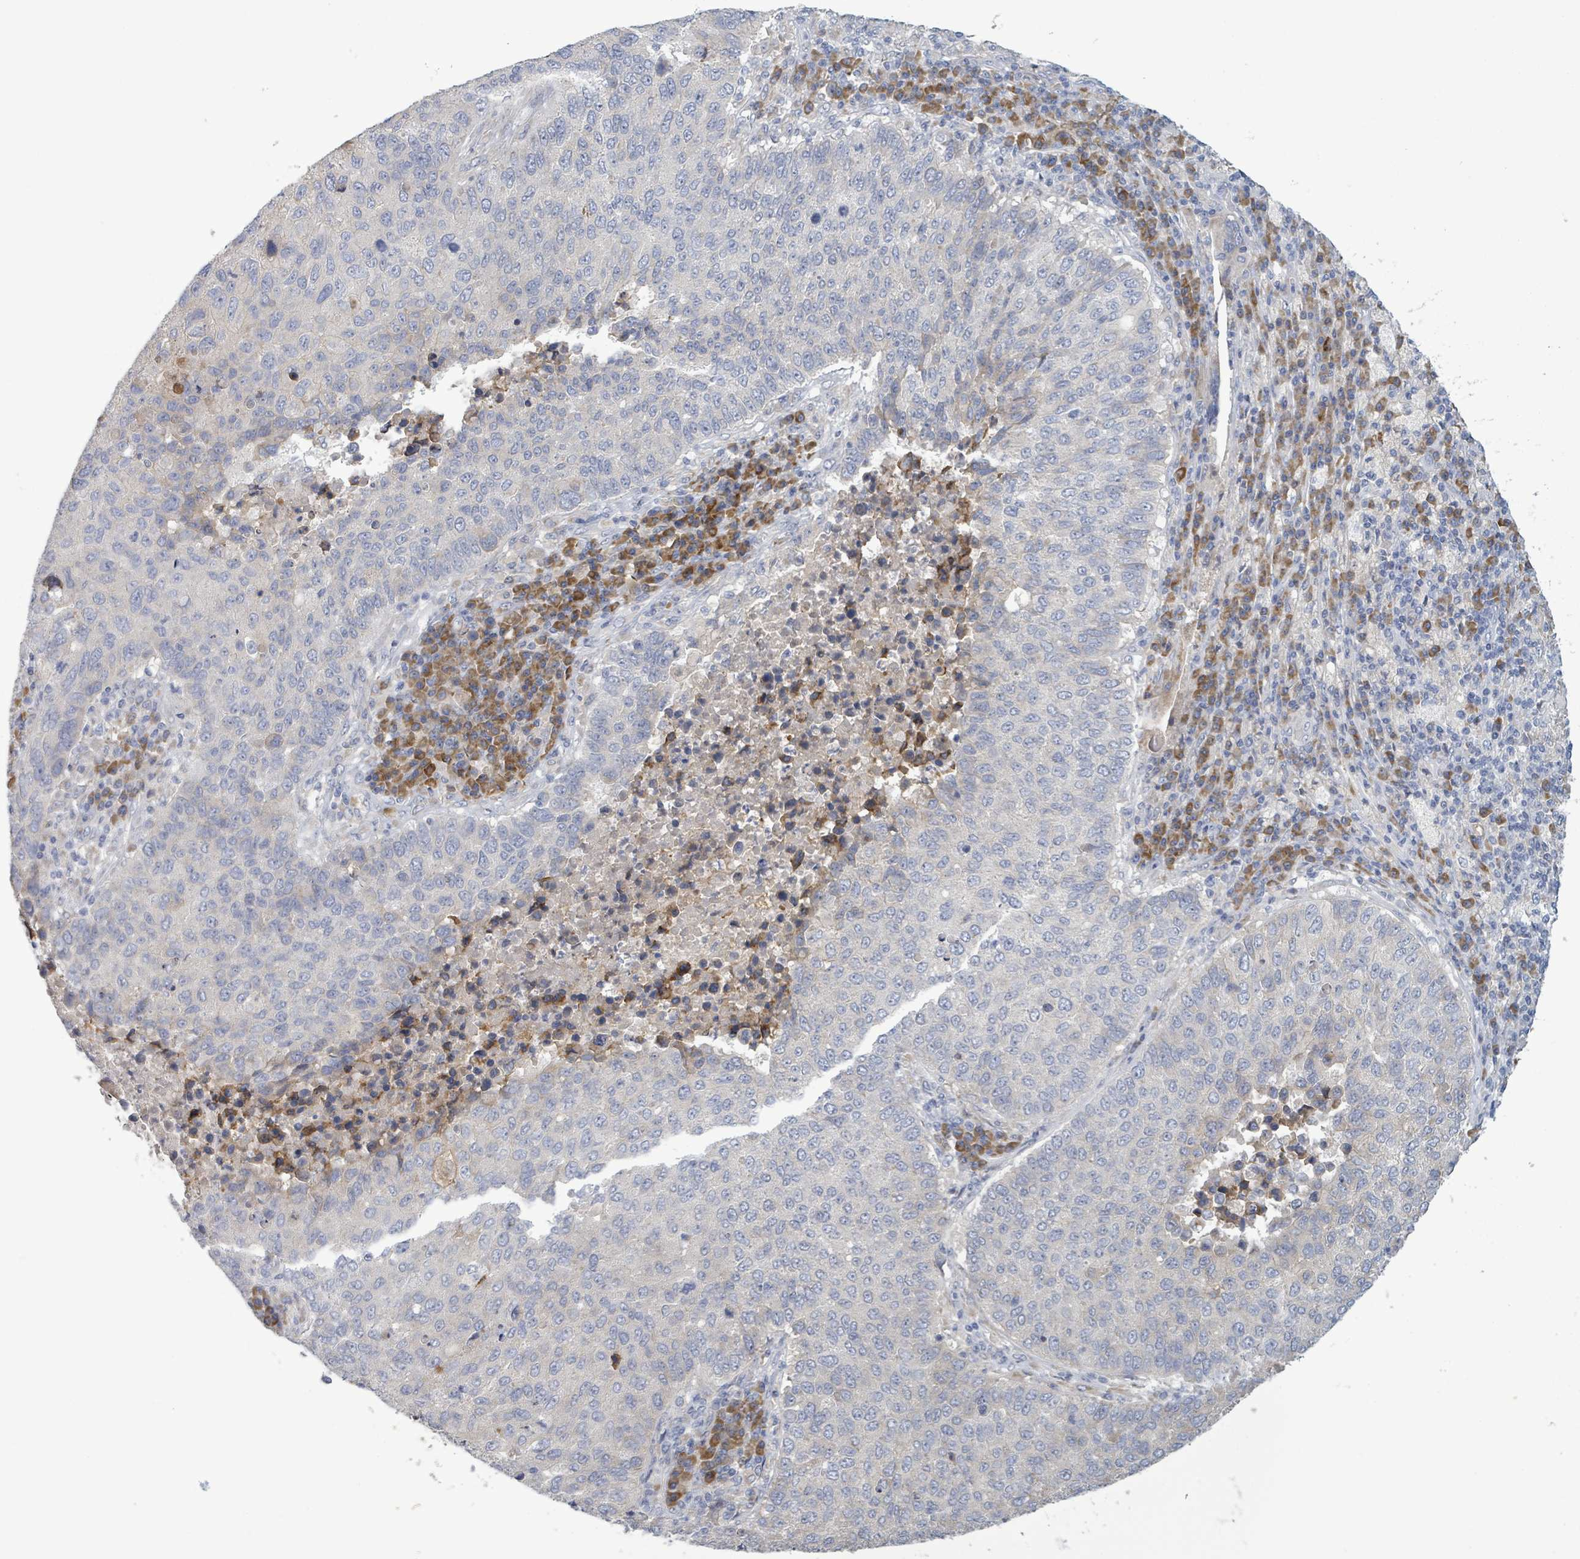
{"staining": {"intensity": "negative", "quantity": "none", "location": "none"}, "tissue": "lung cancer", "cell_type": "Tumor cells", "image_type": "cancer", "snomed": [{"axis": "morphology", "description": "Squamous cell carcinoma, NOS"}, {"axis": "topography", "description": "Lung"}], "caption": "The histopathology image shows no significant expression in tumor cells of lung cancer. (DAB (3,3'-diaminobenzidine) immunohistochemistry, high magnification).", "gene": "ATP13A1", "patient": {"sex": "male", "age": 73}}